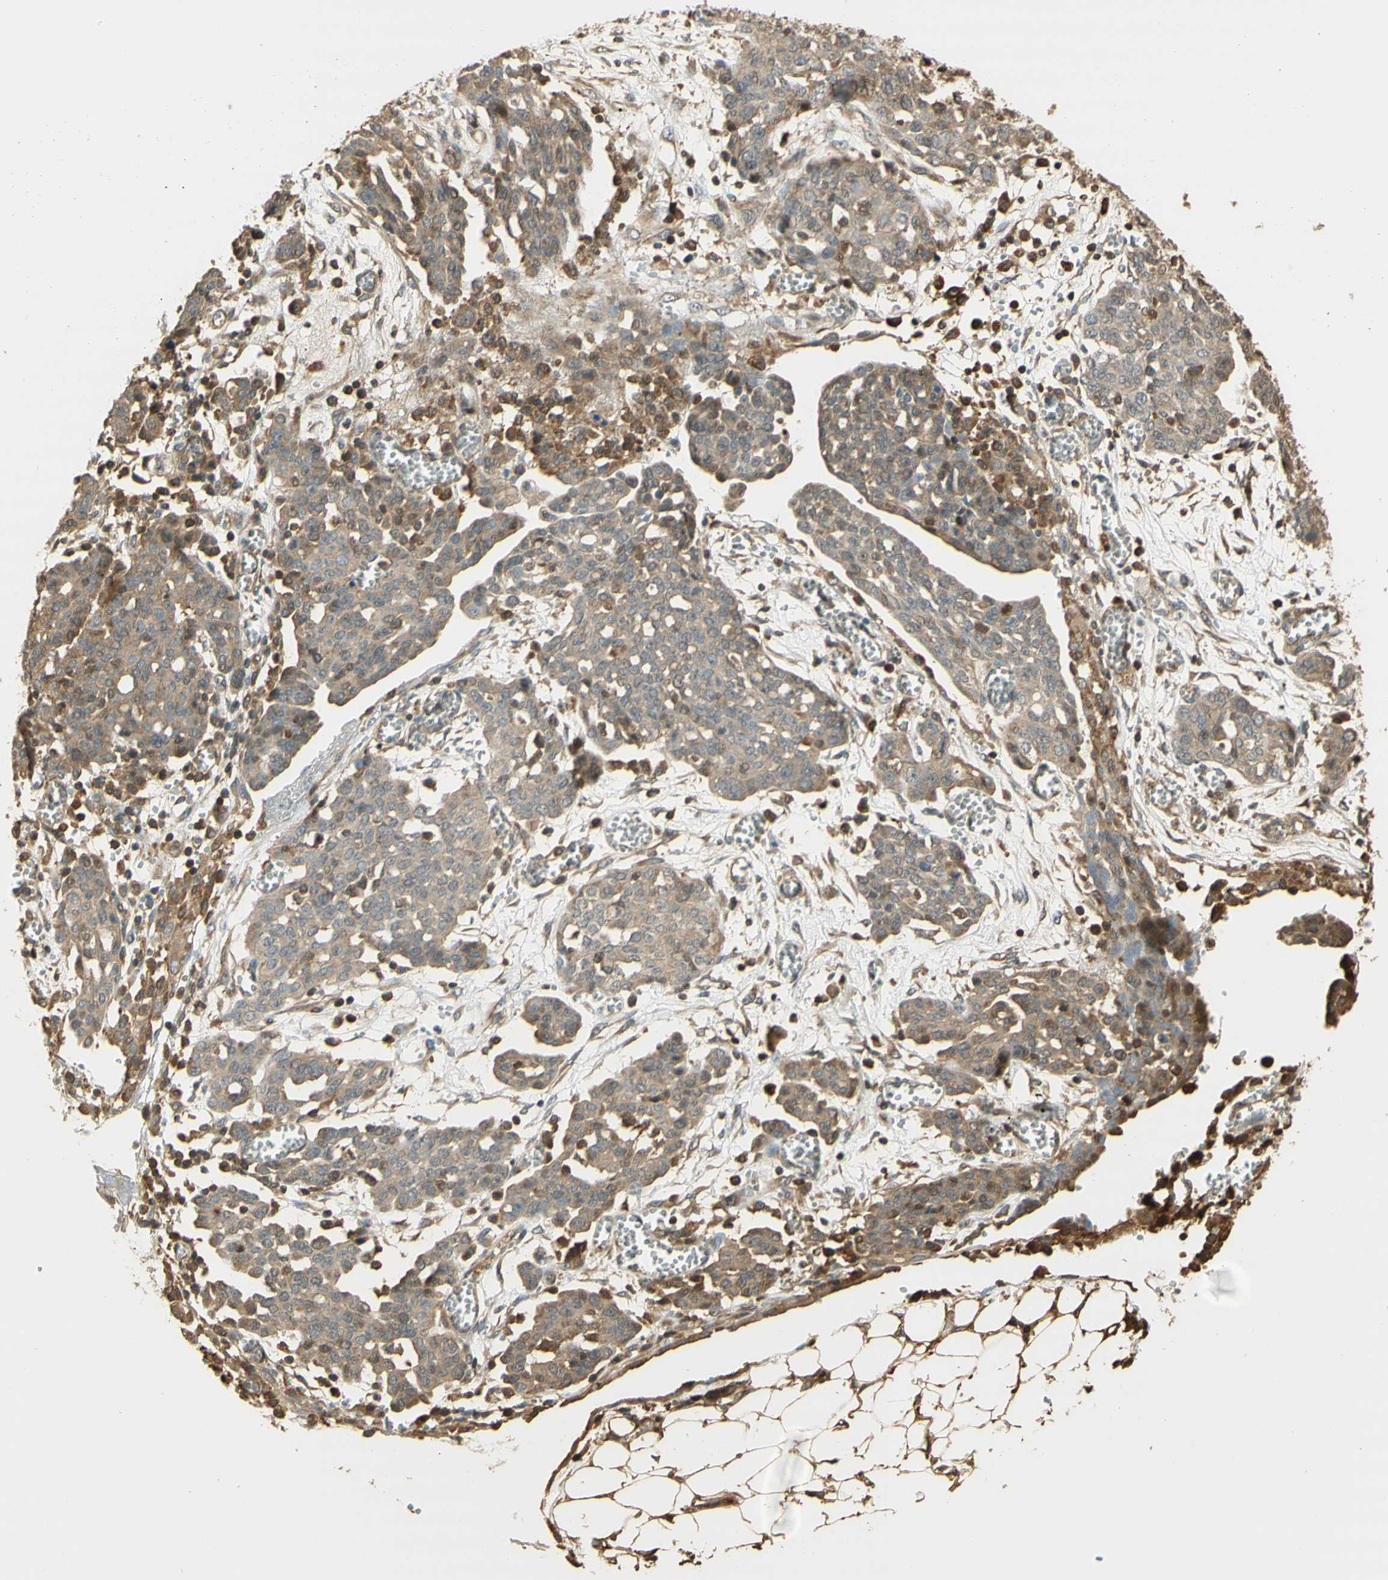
{"staining": {"intensity": "moderate", "quantity": ">75%", "location": "cytoplasmic/membranous"}, "tissue": "ovarian cancer", "cell_type": "Tumor cells", "image_type": "cancer", "snomed": [{"axis": "morphology", "description": "Cystadenocarcinoma, serous, NOS"}, {"axis": "topography", "description": "Soft tissue"}, {"axis": "topography", "description": "Ovary"}], "caption": "Serous cystadenocarcinoma (ovarian) was stained to show a protein in brown. There is medium levels of moderate cytoplasmic/membranous positivity in approximately >75% of tumor cells. (DAB IHC, brown staining for protein, blue staining for nuclei).", "gene": "AGER", "patient": {"sex": "female", "age": 57}}